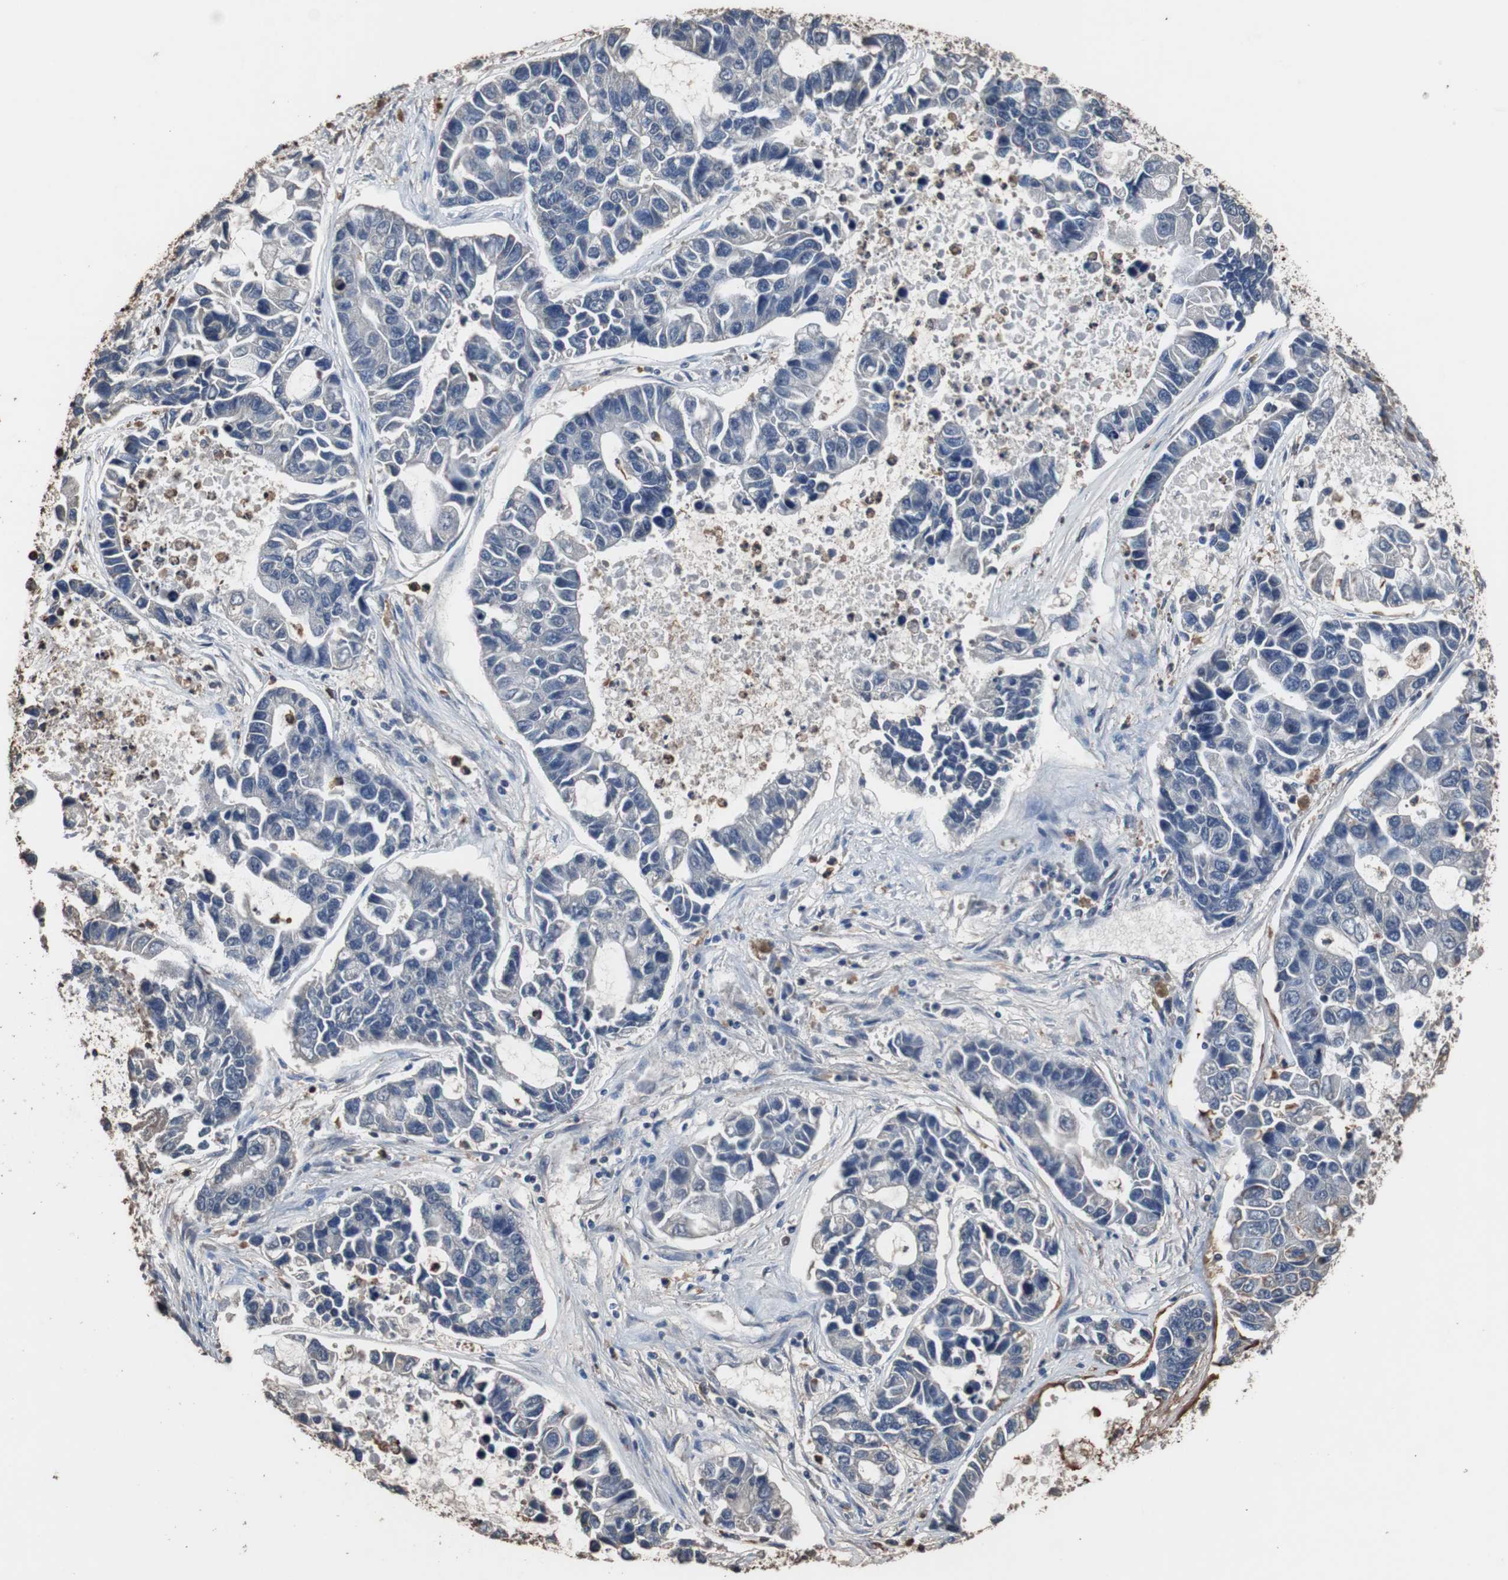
{"staining": {"intensity": "negative", "quantity": "none", "location": "none"}, "tissue": "lung cancer", "cell_type": "Tumor cells", "image_type": "cancer", "snomed": [{"axis": "morphology", "description": "Adenocarcinoma, NOS"}, {"axis": "topography", "description": "Lung"}], "caption": "This is a micrograph of immunohistochemistry staining of lung cancer (adenocarcinoma), which shows no positivity in tumor cells.", "gene": "SCIMP", "patient": {"sex": "female", "age": 51}}